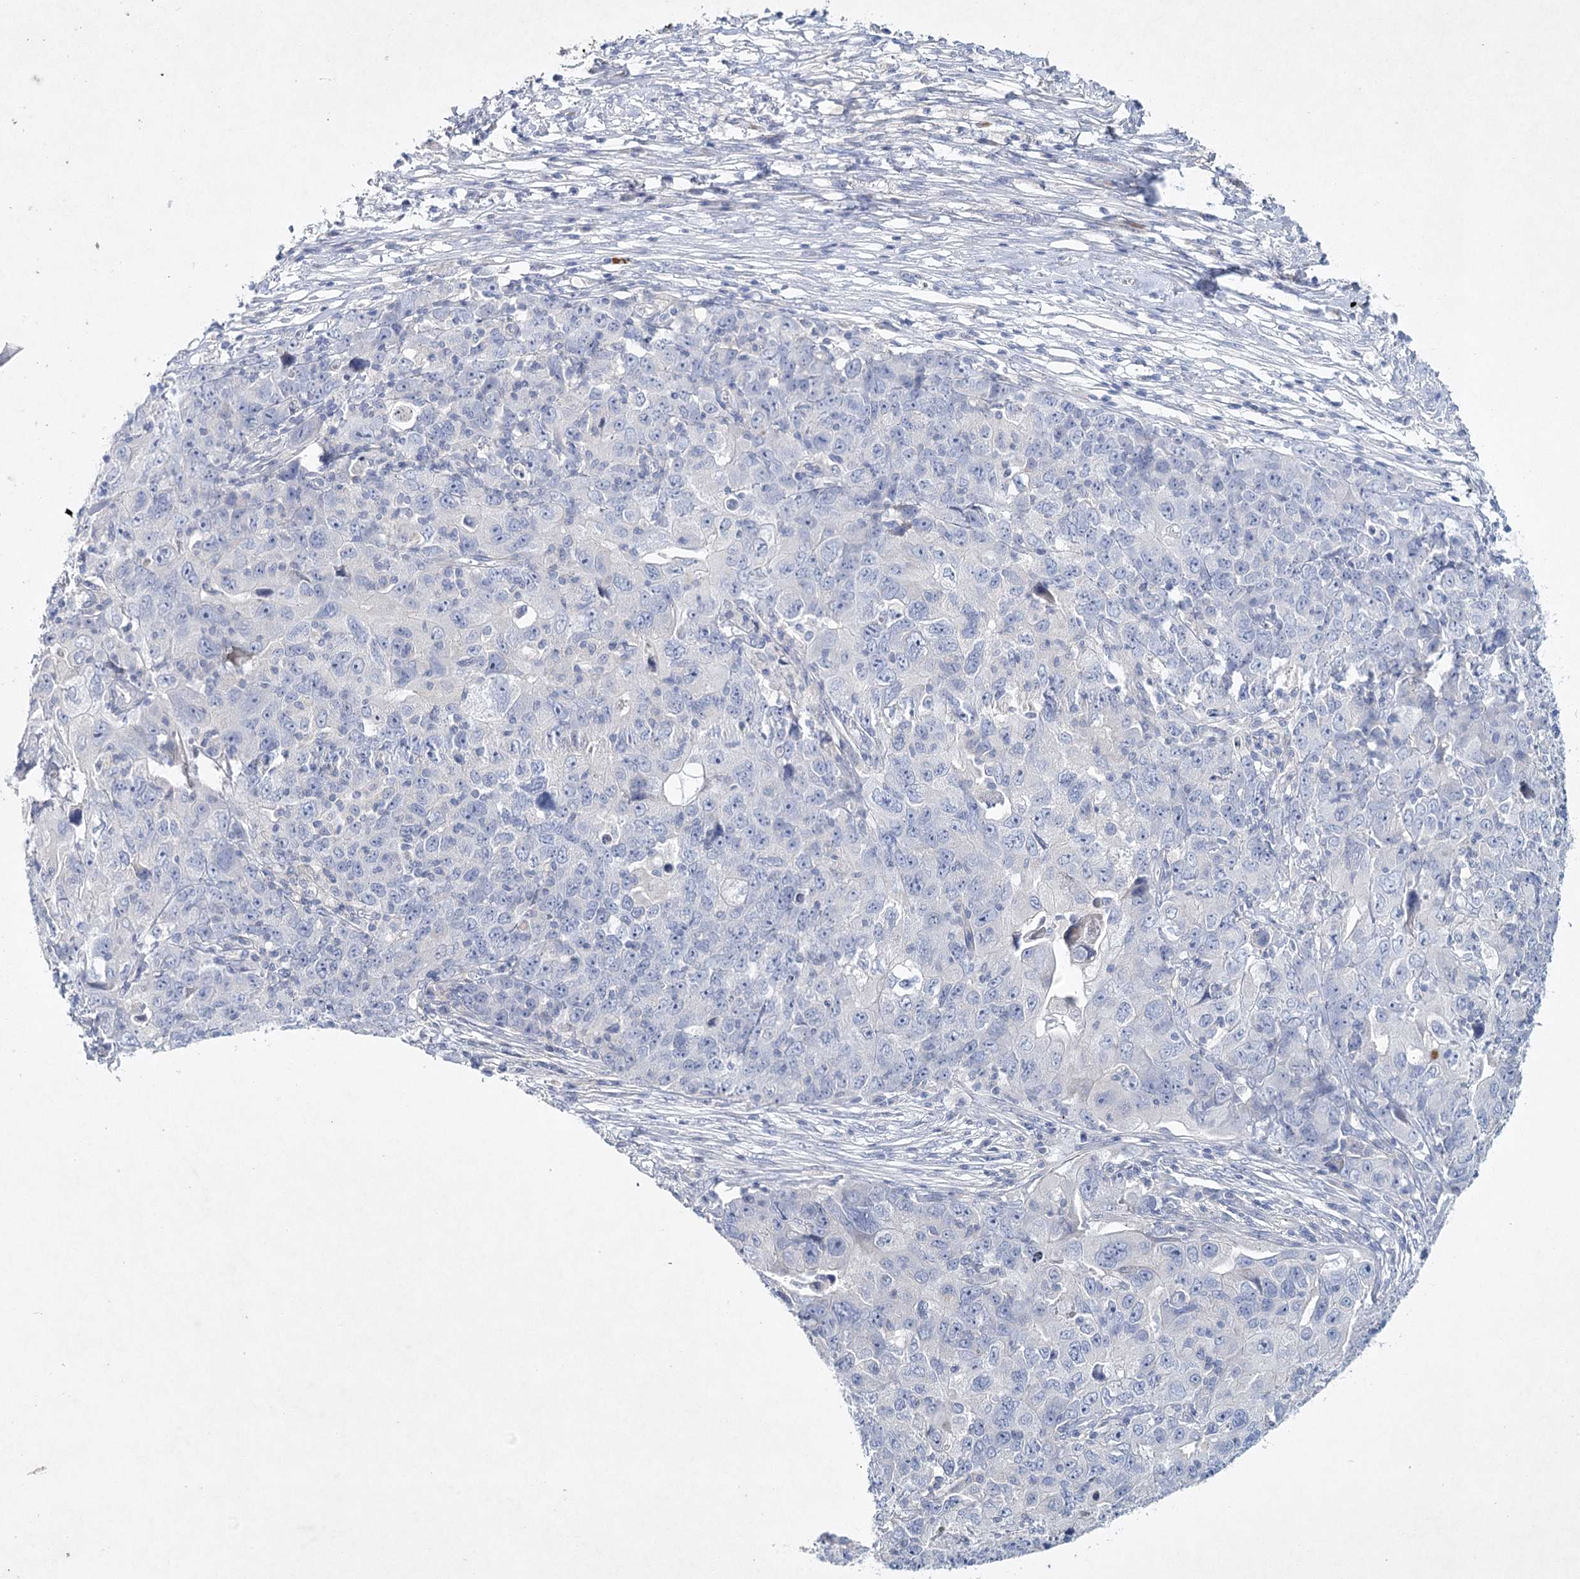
{"staining": {"intensity": "negative", "quantity": "none", "location": "none"}, "tissue": "ovarian cancer", "cell_type": "Tumor cells", "image_type": "cancer", "snomed": [{"axis": "morphology", "description": "Carcinoma, endometroid"}, {"axis": "topography", "description": "Ovary"}], "caption": "The micrograph displays no significant staining in tumor cells of ovarian cancer.", "gene": "MAP3K13", "patient": {"sex": "female", "age": 42}}